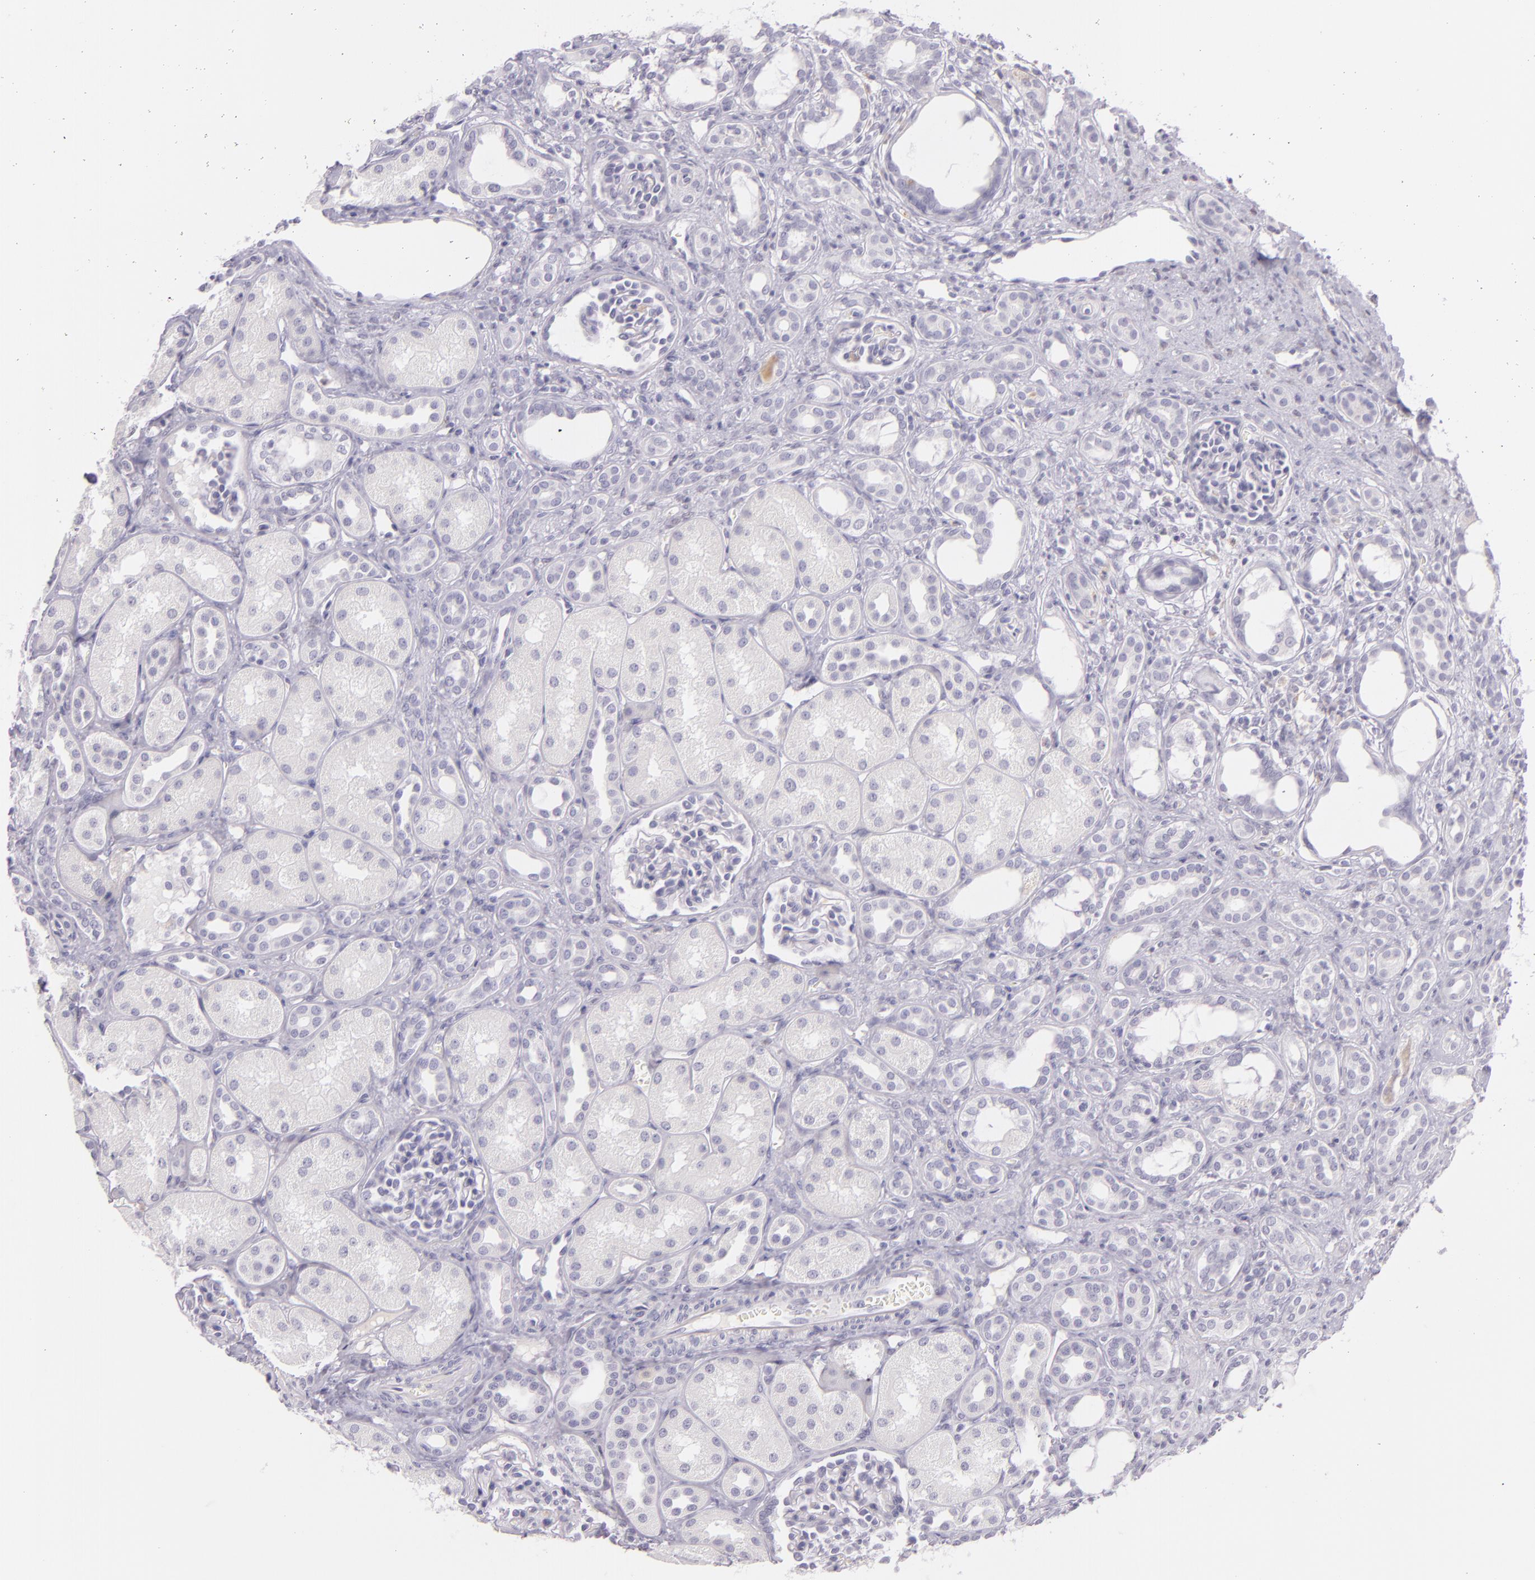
{"staining": {"intensity": "negative", "quantity": "none", "location": "none"}, "tissue": "kidney", "cell_type": "Cells in glomeruli", "image_type": "normal", "snomed": [{"axis": "morphology", "description": "Normal tissue, NOS"}, {"axis": "topography", "description": "Kidney"}], "caption": "Immunohistochemistry micrograph of benign kidney: human kidney stained with DAB exhibits no significant protein positivity in cells in glomeruli. (Immunohistochemistry, brightfield microscopy, high magnification).", "gene": "CBS", "patient": {"sex": "male", "age": 7}}